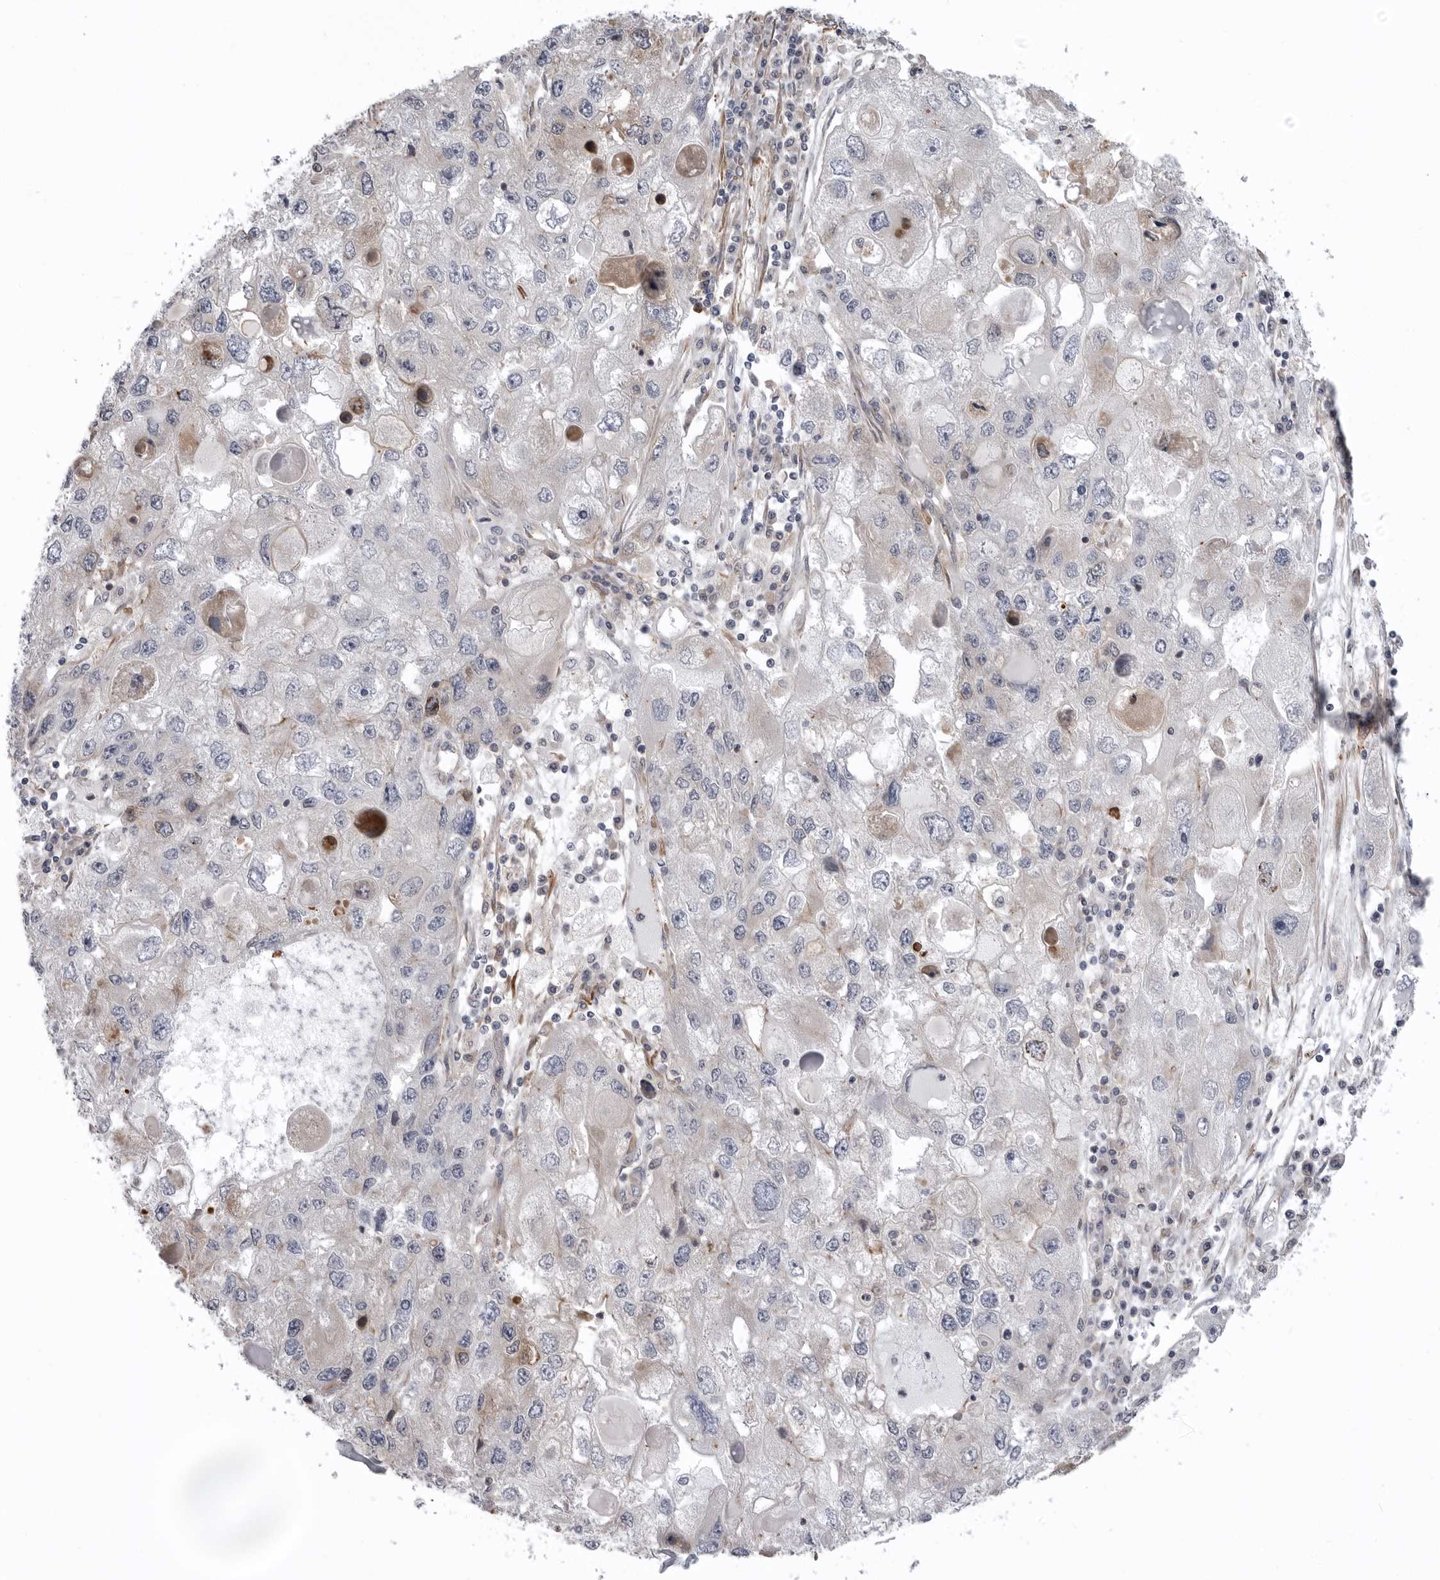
{"staining": {"intensity": "negative", "quantity": "none", "location": "none"}, "tissue": "endometrial cancer", "cell_type": "Tumor cells", "image_type": "cancer", "snomed": [{"axis": "morphology", "description": "Adenocarcinoma, NOS"}, {"axis": "topography", "description": "Endometrium"}], "caption": "Protein analysis of endometrial adenocarcinoma exhibits no significant positivity in tumor cells.", "gene": "SCP2", "patient": {"sex": "female", "age": 49}}